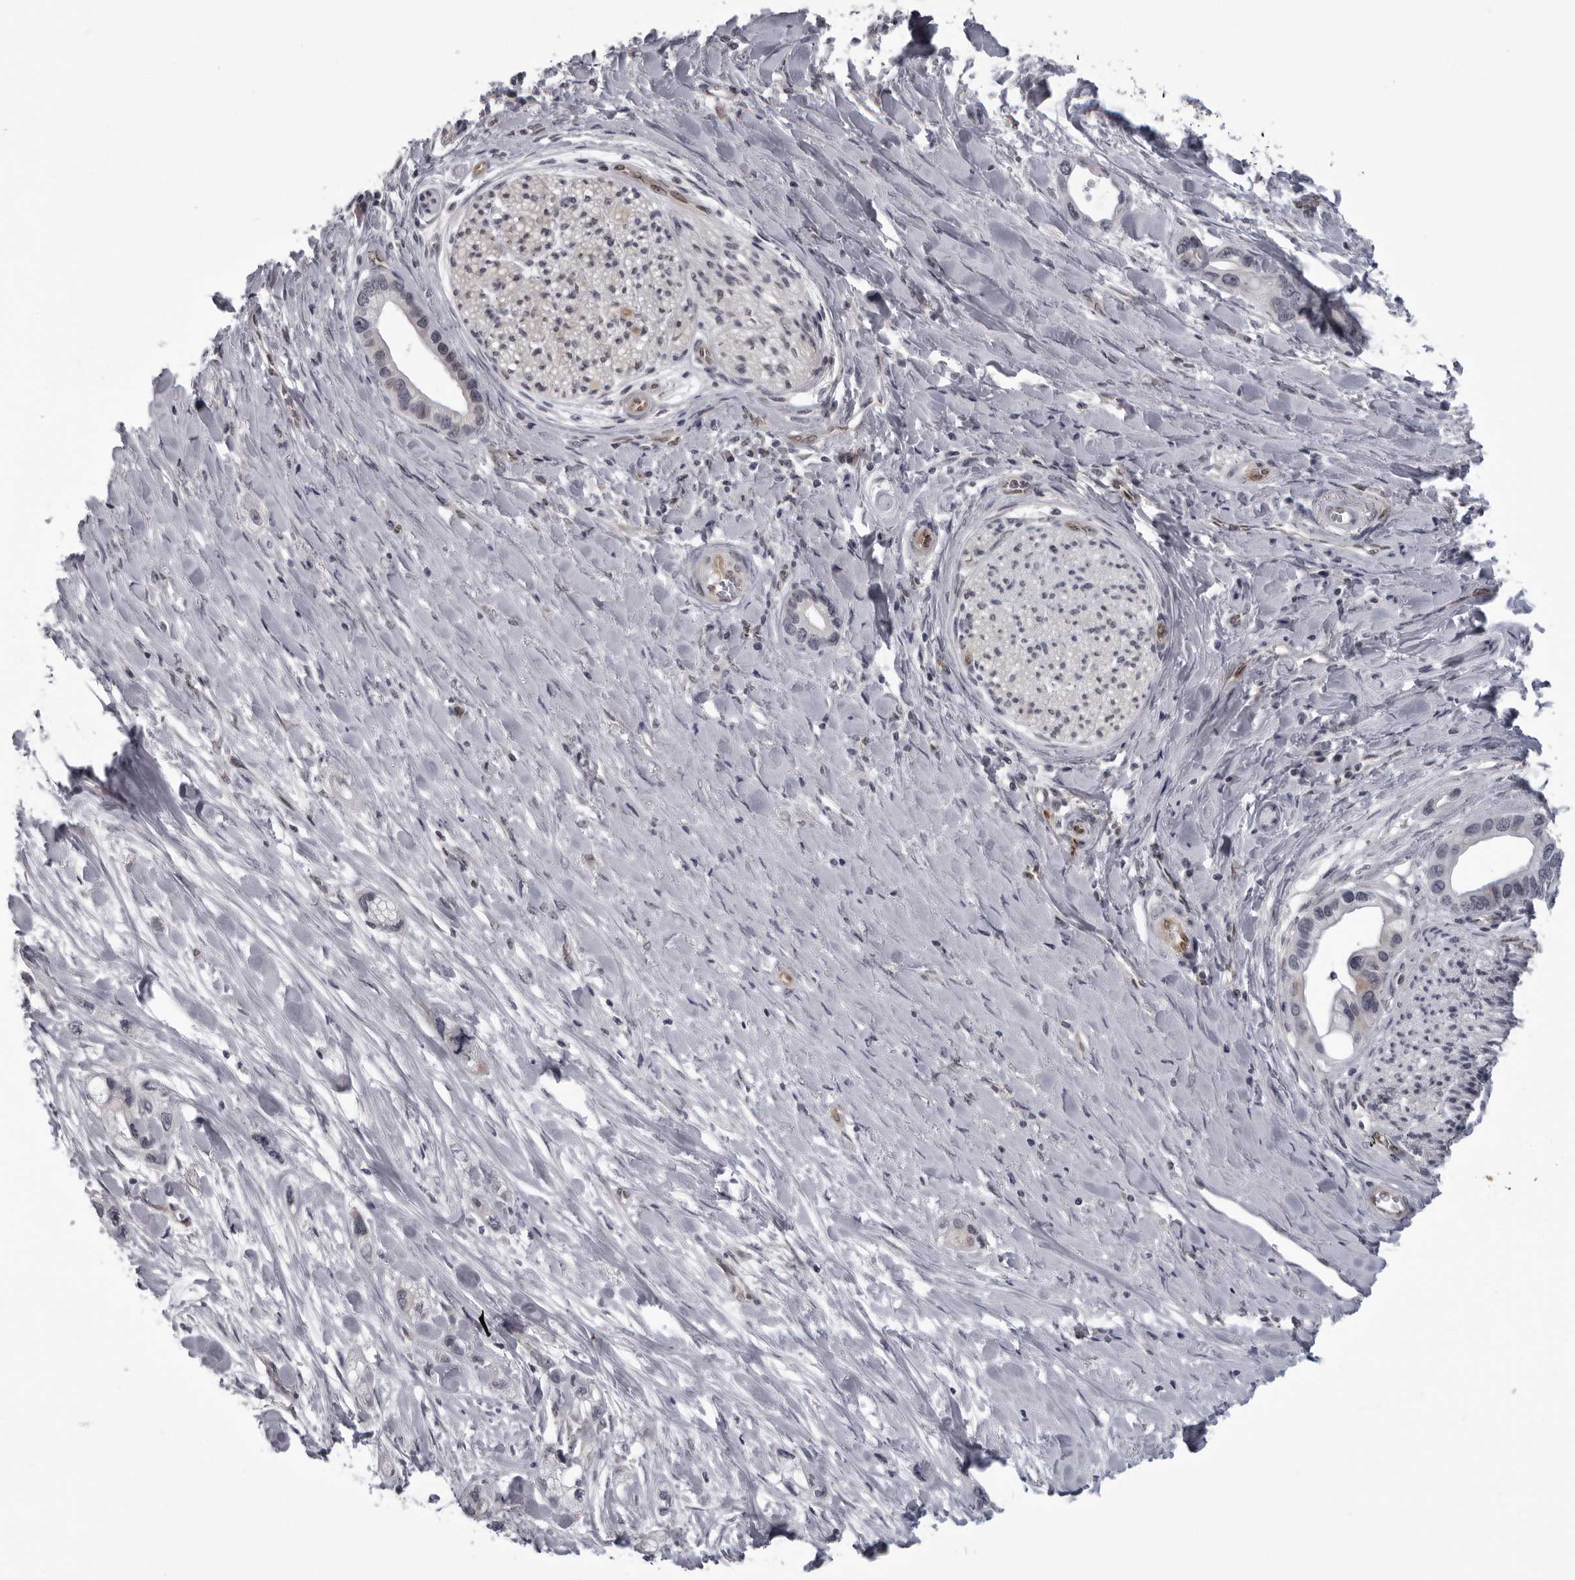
{"staining": {"intensity": "negative", "quantity": "none", "location": "none"}, "tissue": "pancreatic cancer", "cell_type": "Tumor cells", "image_type": "cancer", "snomed": [{"axis": "morphology", "description": "Adenocarcinoma, NOS"}, {"axis": "topography", "description": "Pancreas"}], "caption": "Pancreatic cancer (adenocarcinoma) stained for a protein using immunohistochemistry (IHC) demonstrates no positivity tumor cells.", "gene": "MAPK12", "patient": {"sex": "female", "age": 77}}